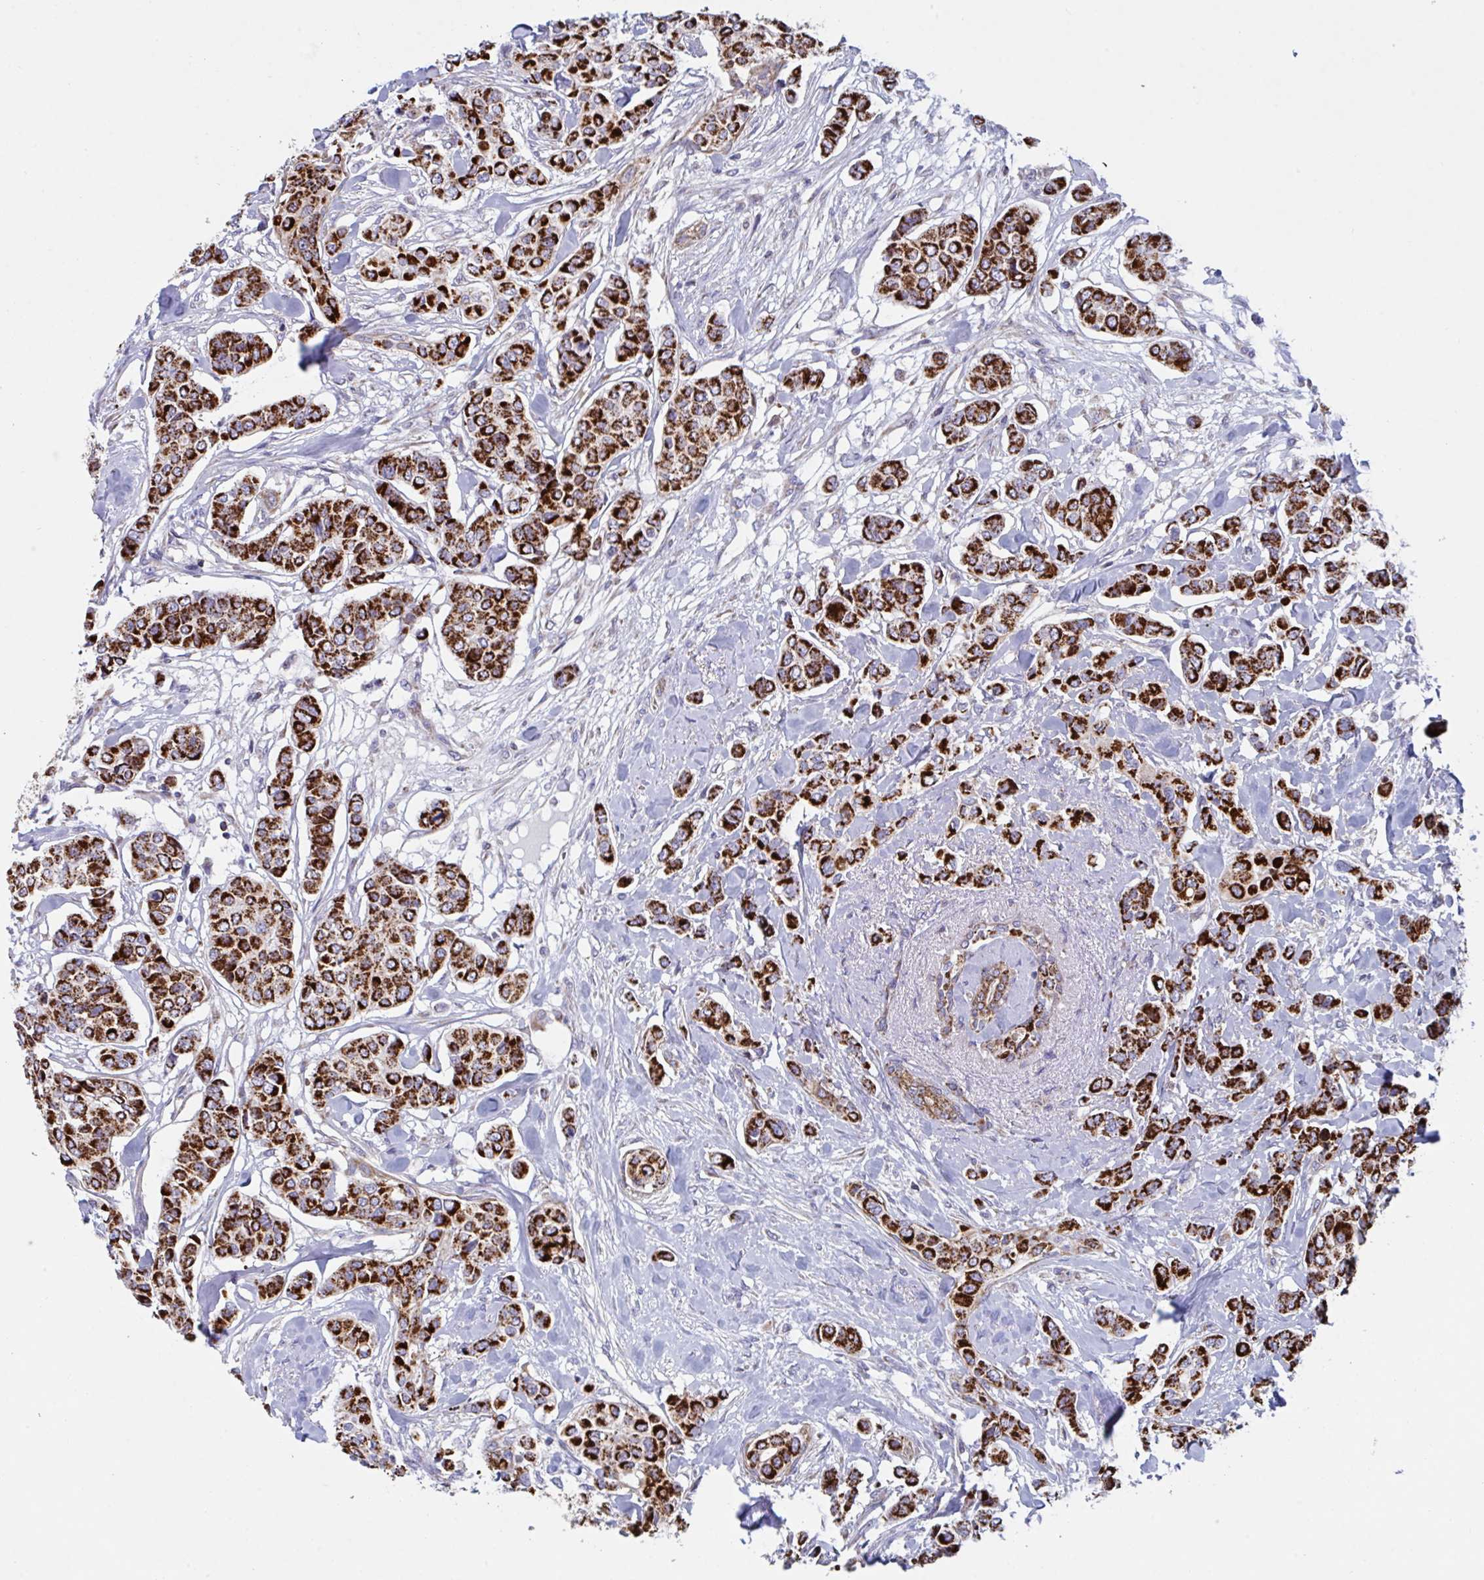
{"staining": {"intensity": "strong", "quantity": ">75%", "location": "cytoplasmic/membranous"}, "tissue": "breast cancer", "cell_type": "Tumor cells", "image_type": "cancer", "snomed": [{"axis": "morphology", "description": "Lobular carcinoma"}, {"axis": "topography", "description": "Breast"}], "caption": "This is a micrograph of immunohistochemistry (IHC) staining of lobular carcinoma (breast), which shows strong staining in the cytoplasmic/membranous of tumor cells.", "gene": "BCAT2", "patient": {"sex": "female", "age": 51}}